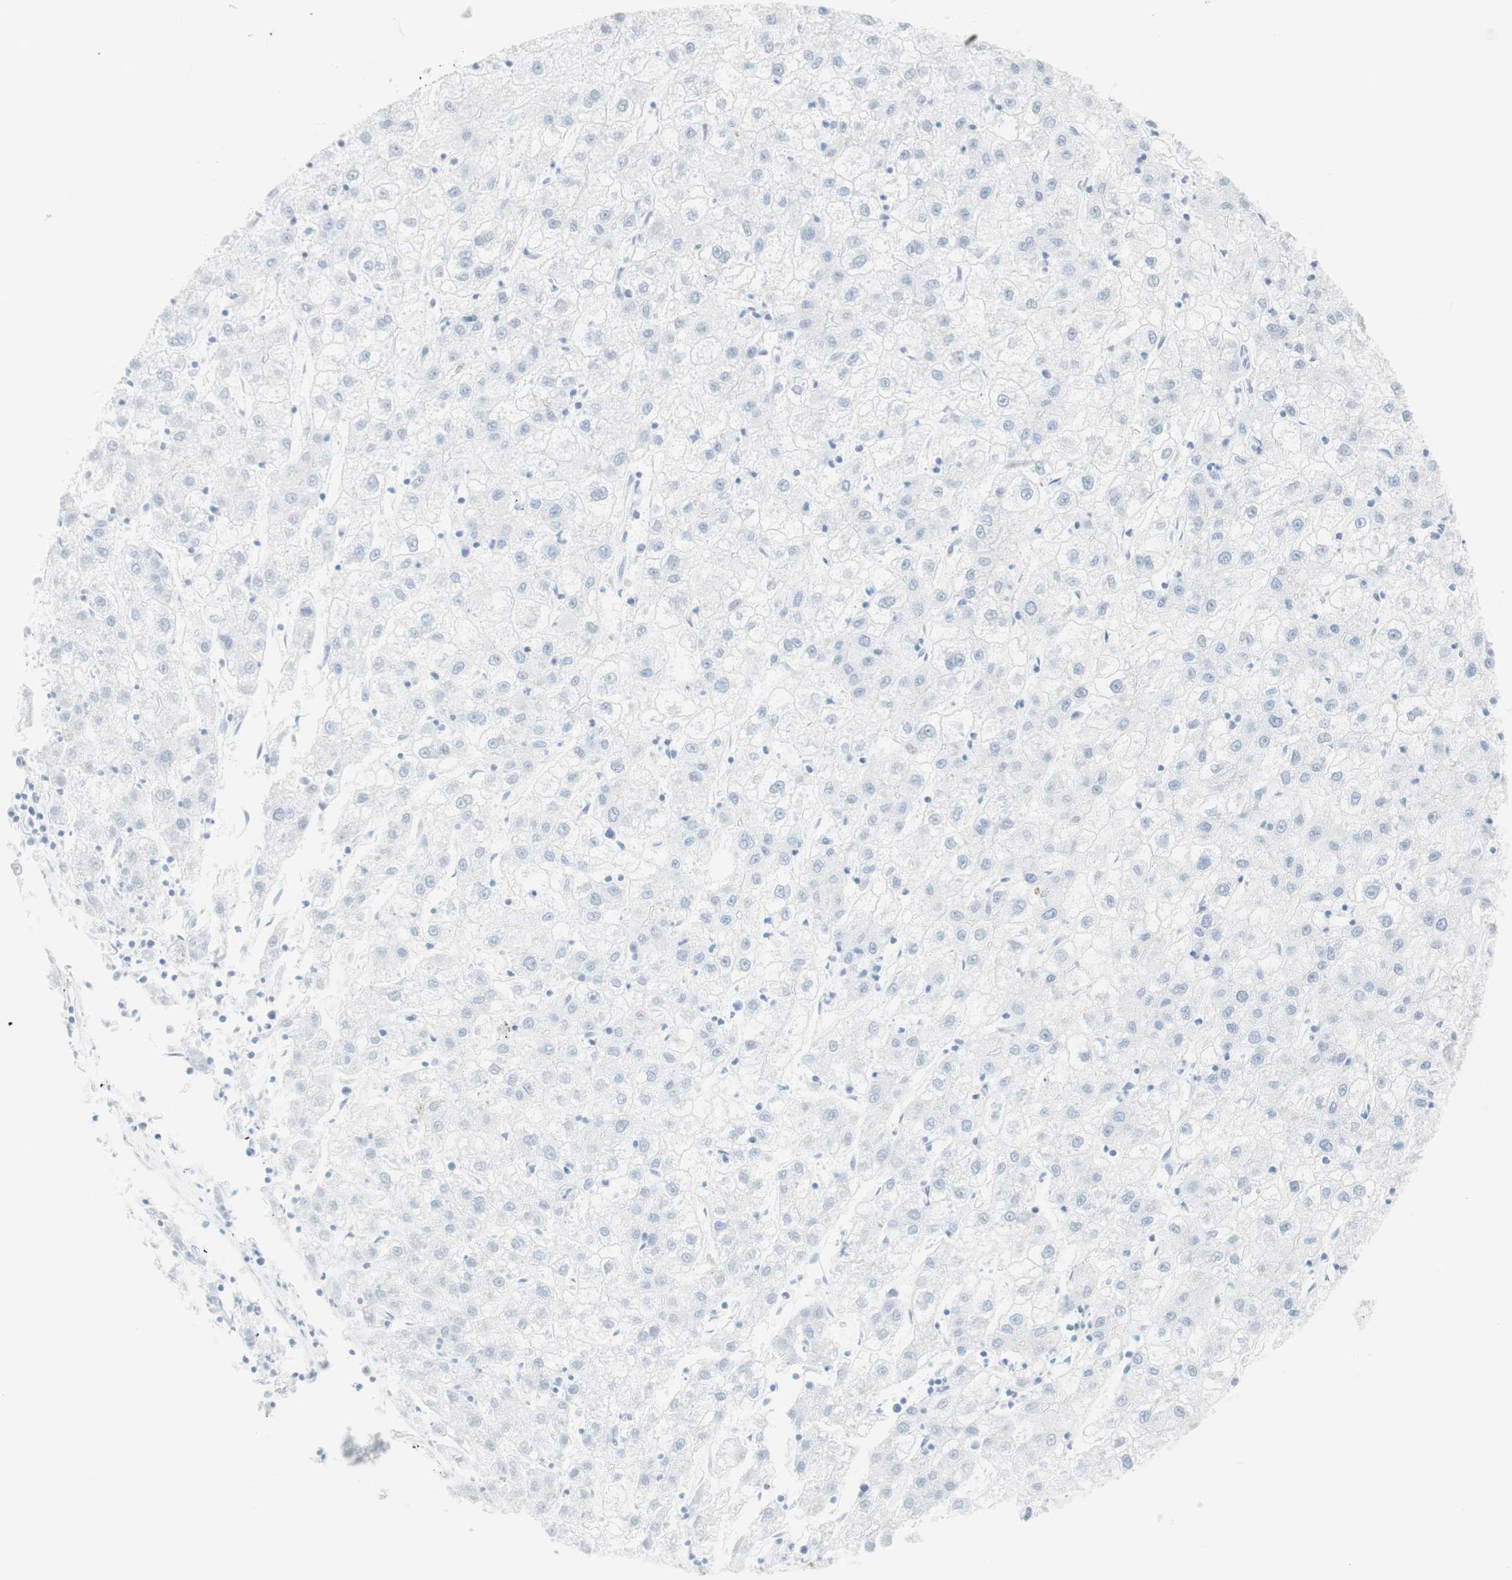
{"staining": {"intensity": "negative", "quantity": "none", "location": "none"}, "tissue": "liver cancer", "cell_type": "Tumor cells", "image_type": "cancer", "snomed": [{"axis": "morphology", "description": "Carcinoma, Hepatocellular, NOS"}, {"axis": "topography", "description": "Liver"}], "caption": "There is no significant positivity in tumor cells of liver hepatocellular carcinoma.", "gene": "NAPSA", "patient": {"sex": "male", "age": 72}}